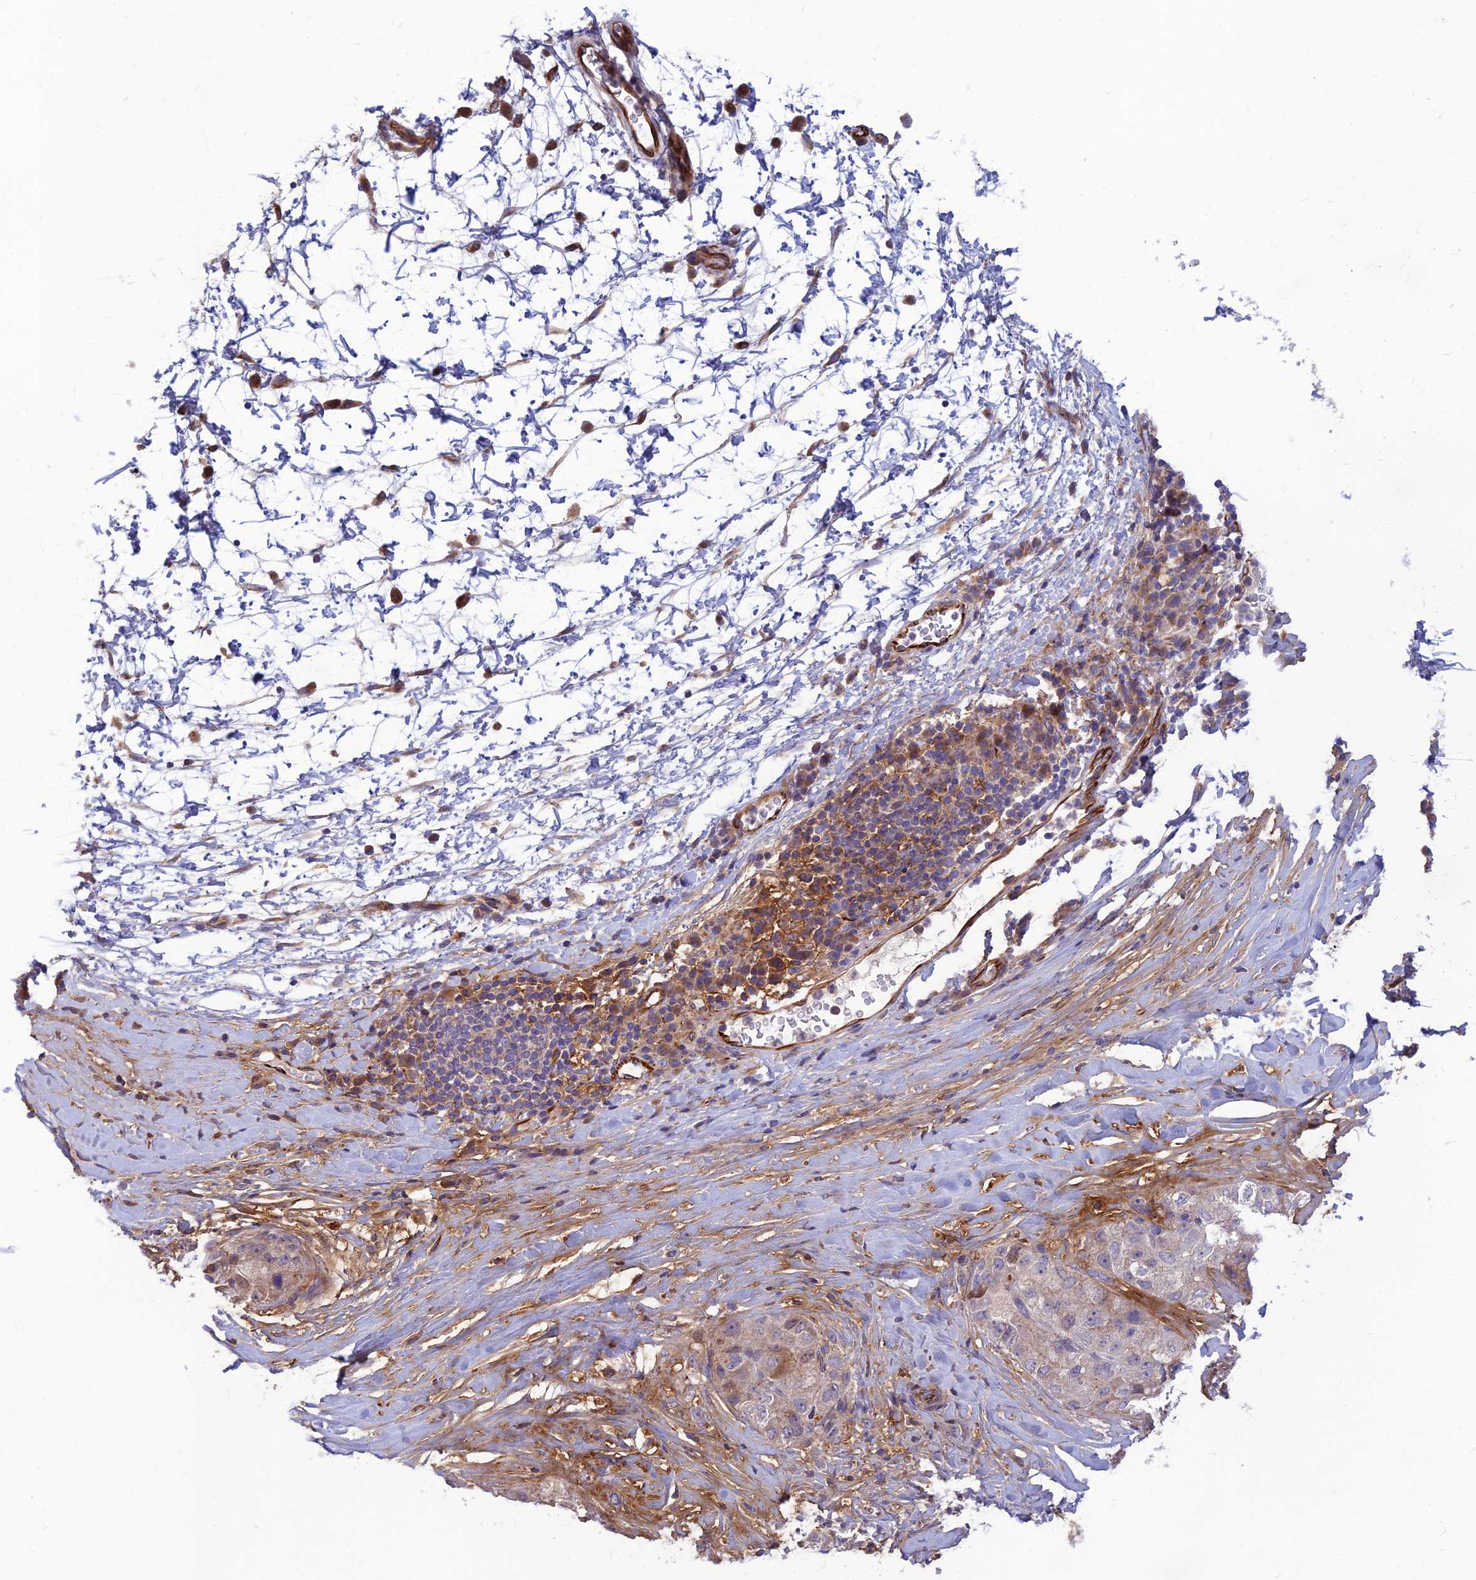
{"staining": {"intensity": "weak", "quantity": "<25%", "location": "cytoplasmic/membranous"}, "tissue": "liver cancer", "cell_type": "Tumor cells", "image_type": "cancer", "snomed": [{"axis": "morphology", "description": "Carcinoma, Hepatocellular, NOS"}, {"axis": "topography", "description": "Liver"}], "caption": "Immunohistochemical staining of hepatocellular carcinoma (liver) shows no significant positivity in tumor cells.", "gene": "ST8SIA5", "patient": {"sex": "male", "age": 80}}